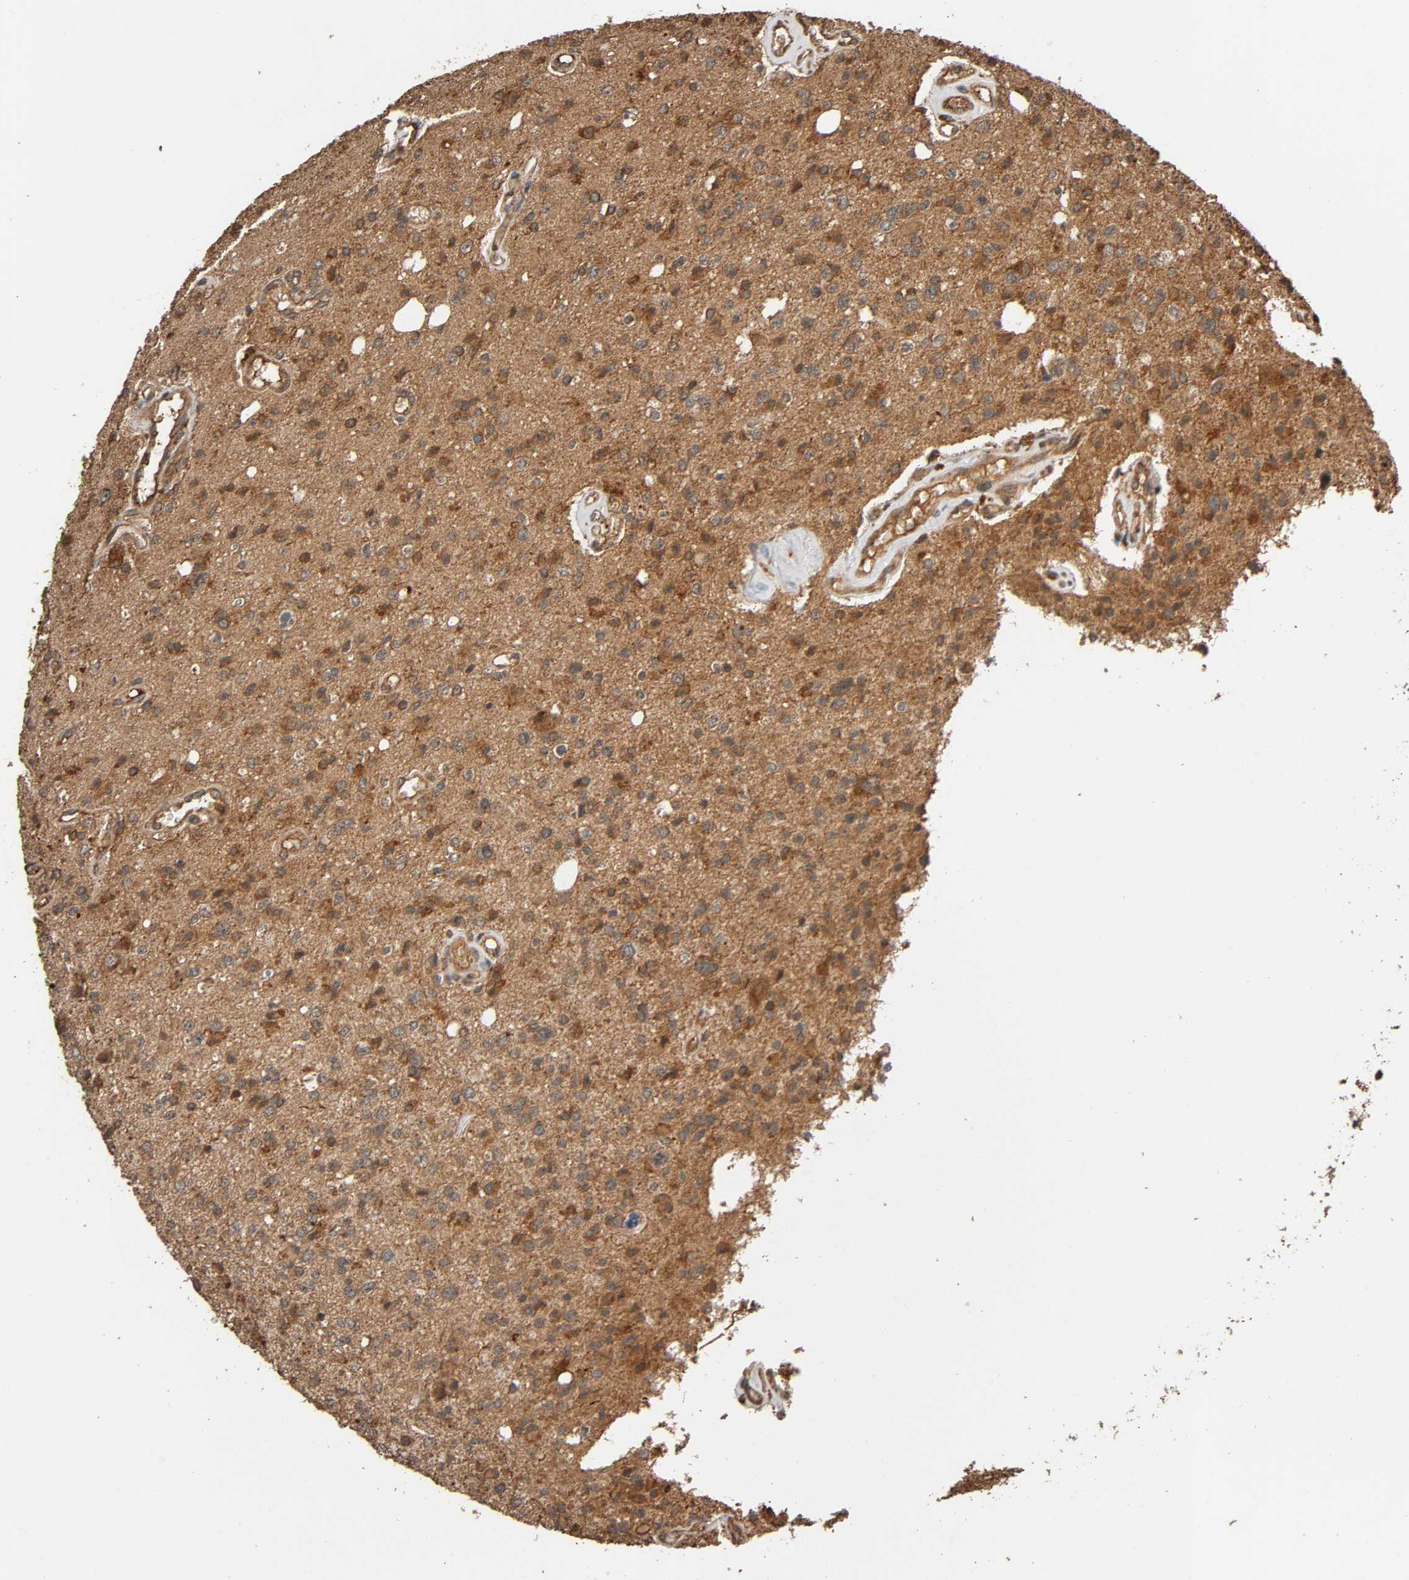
{"staining": {"intensity": "strong", "quantity": ">75%", "location": "cytoplasmic/membranous"}, "tissue": "glioma", "cell_type": "Tumor cells", "image_type": "cancer", "snomed": [{"axis": "morphology", "description": "Glioma, malignant, High grade"}, {"axis": "topography", "description": "Brain"}], "caption": "Brown immunohistochemical staining in glioma displays strong cytoplasmic/membranous expression in approximately >75% of tumor cells.", "gene": "MAP3K8", "patient": {"sex": "male", "age": 47}}